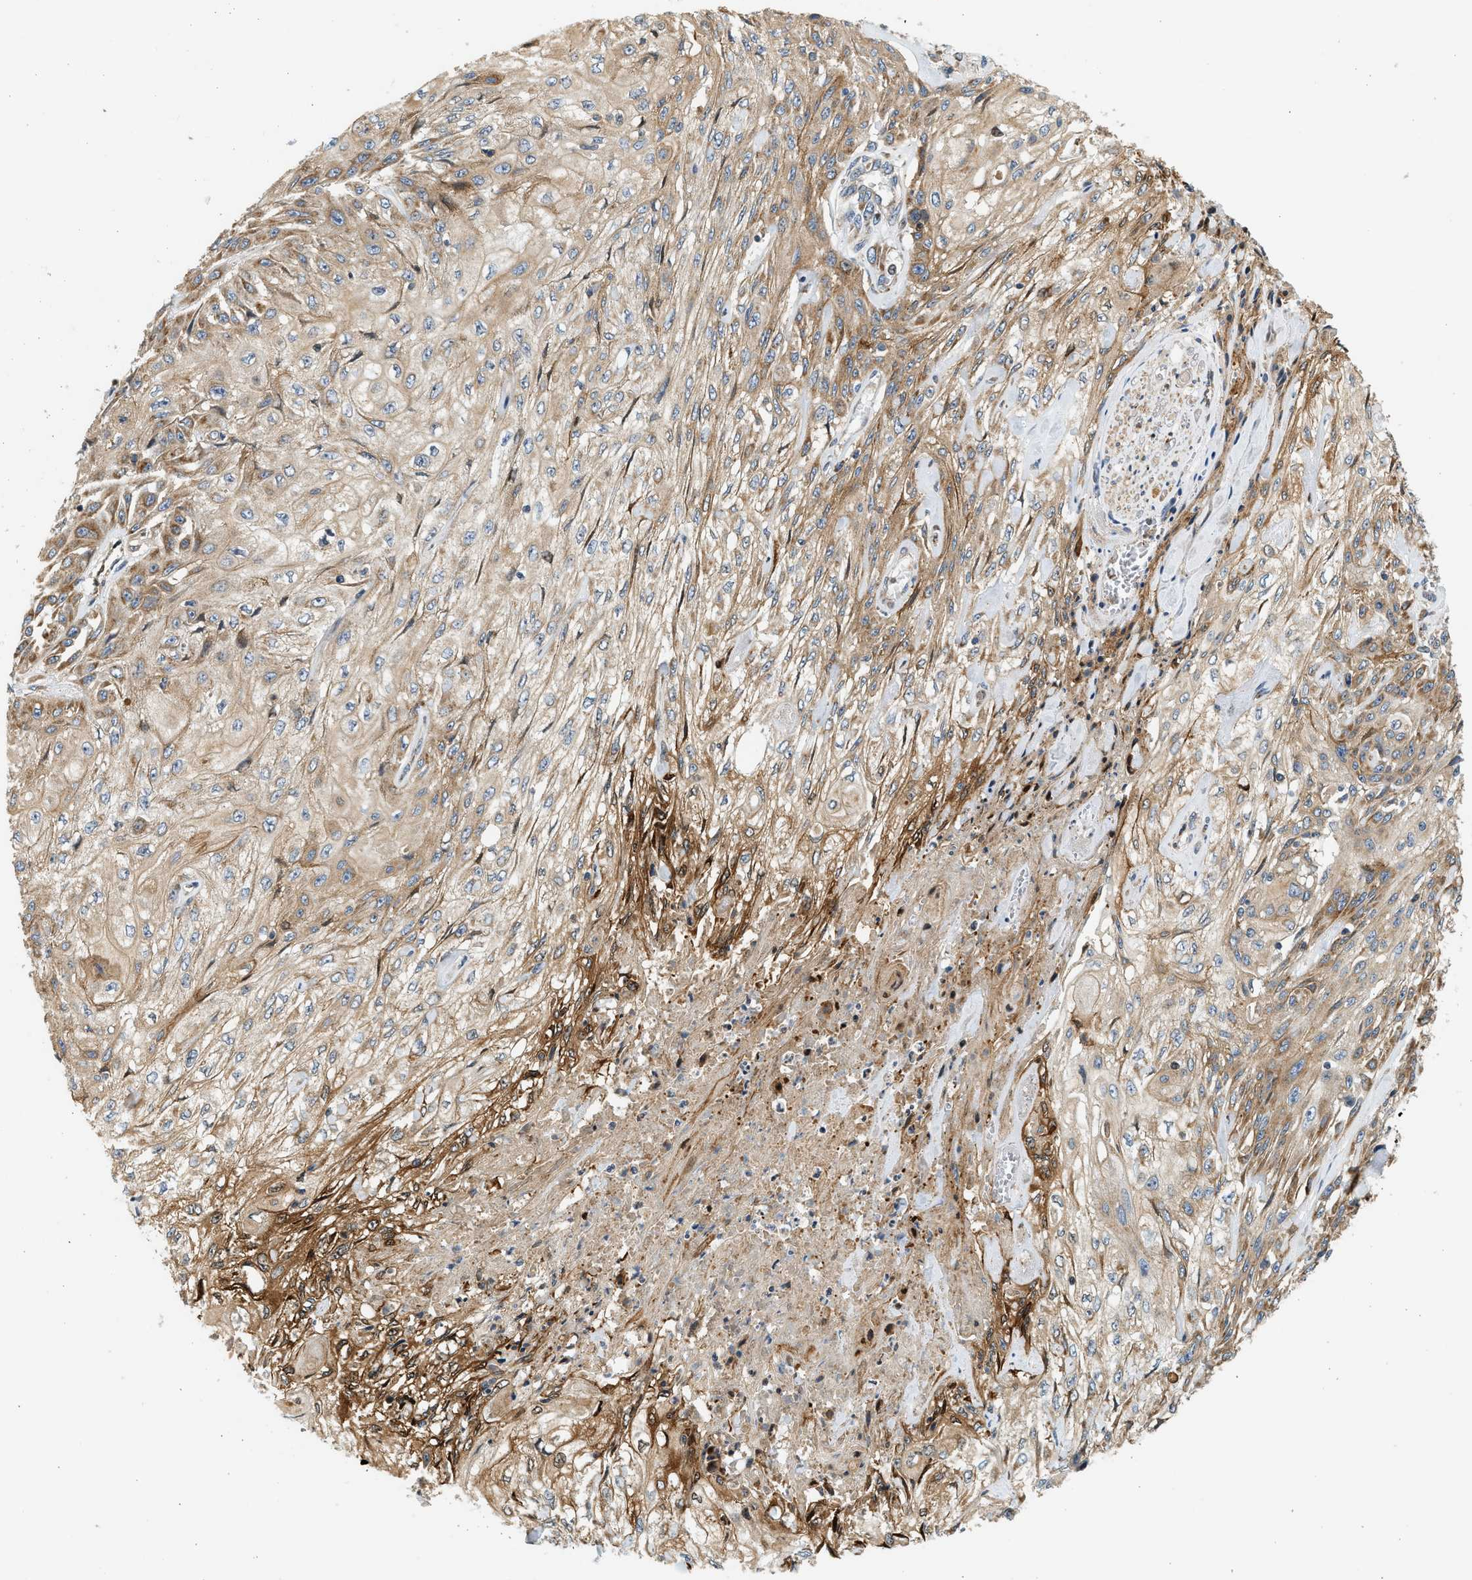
{"staining": {"intensity": "moderate", "quantity": ">75%", "location": "cytoplasmic/membranous"}, "tissue": "skin cancer", "cell_type": "Tumor cells", "image_type": "cancer", "snomed": [{"axis": "morphology", "description": "Squamous cell carcinoma, NOS"}, {"axis": "morphology", "description": "Squamous cell carcinoma, metastatic, NOS"}, {"axis": "topography", "description": "Skin"}, {"axis": "topography", "description": "Lymph node"}], "caption": "This is an image of immunohistochemistry staining of skin cancer (squamous cell carcinoma), which shows moderate staining in the cytoplasmic/membranous of tumor cells.", "gene": "NRSN2", "patient": {"sex": "male", "age": 75}}